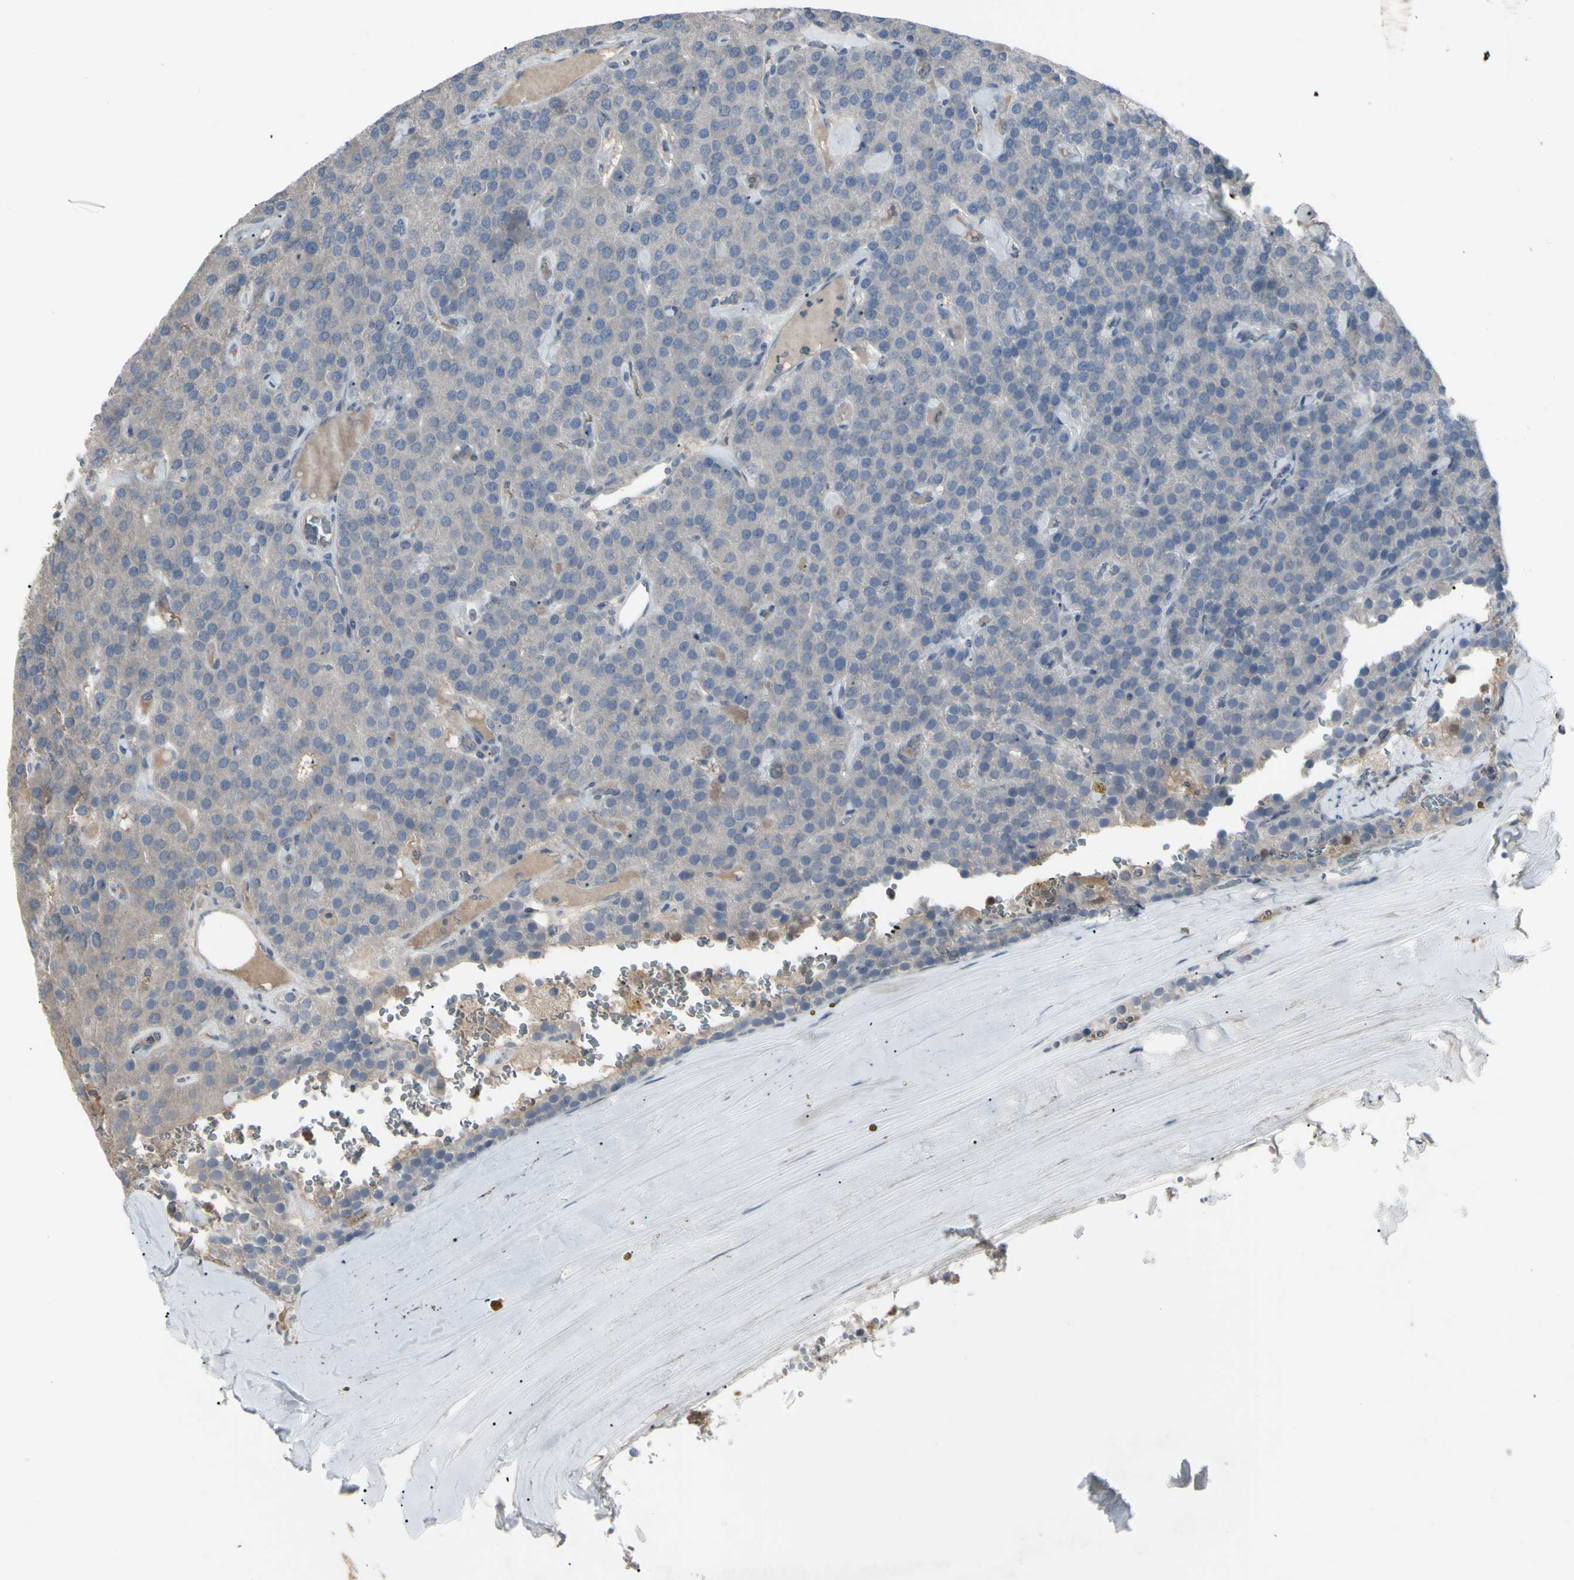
{"staining": {"intensity": "weak", "quantity": "<25%", "location": "cytoplasmic/membranous"}, "tissue": "parathyroid gland", "cell_type": "Glandular cells", "image_type": "normal", "snomed": [{"axis": "morphology", "description": "Normal tissue, NOS"}, {"axis": "morphology", "description": "Adenoma, NOS"}, {"axis": "topography", "description": "Parathyroid gland"}], "caption": "Immunohistochemistry micrograph of benign human parathyroid gland stained for a protein (brown), which shows no expression in glandular cells. The staining is performed using DAB brown chromogen with nuclei counter-stained in using hematoxylin.", "gene": "PIAS4", "patient": {"sex": "female", "age": 86}}